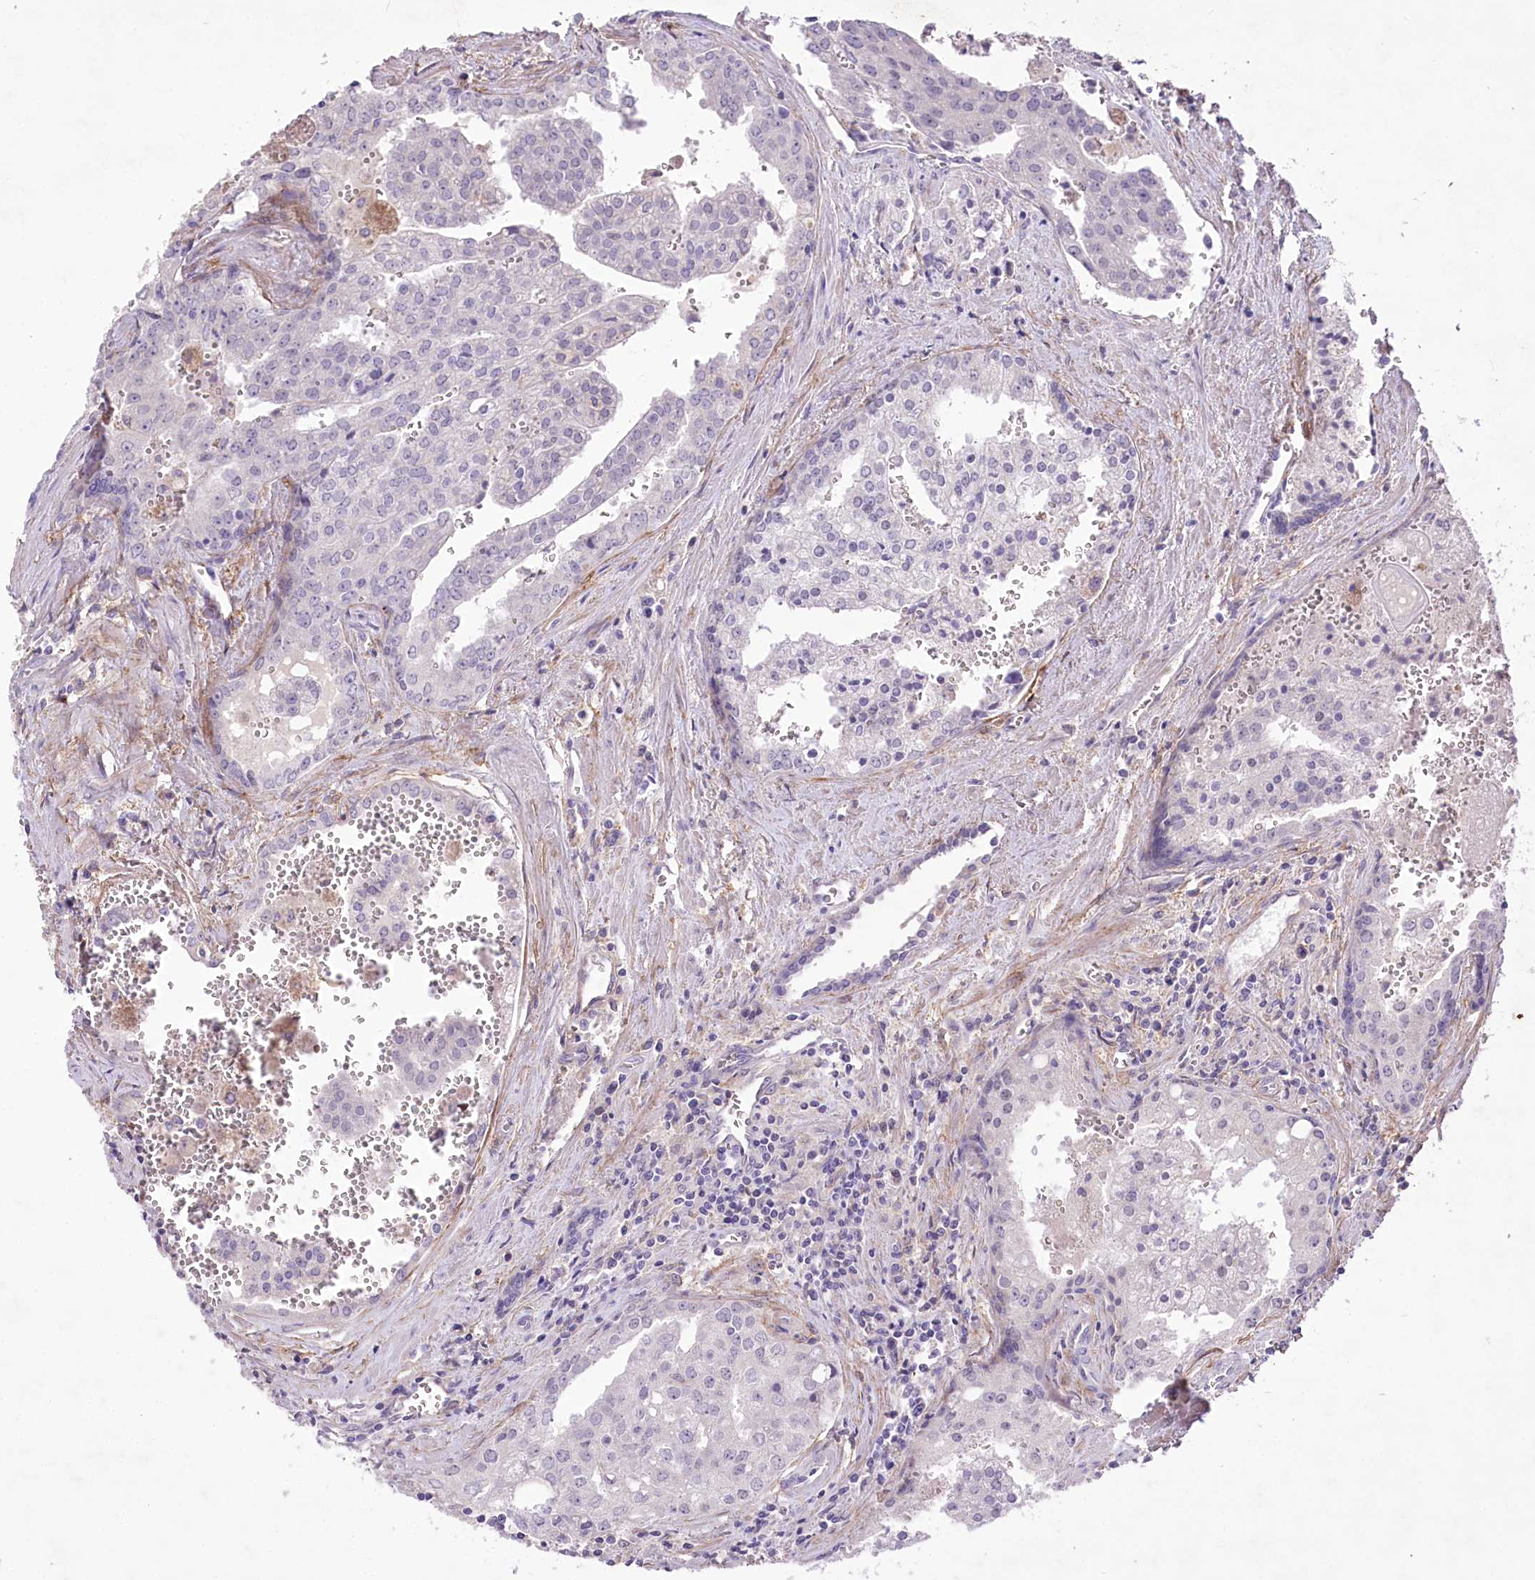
{"staining": {"intensity": "negative", "quantity": "none", "location": "none"}, "tissue": "prostate cancer", "cell_type": "Tumor cells", "image_type": "cancer", "snomed": [{"axis": "morphology", "description": "Adenocarcinoma, High grade"}, {"axis": "topography", "description": "Prostate"}], "caption": "Immunohistochemical staining of human prostate high-grade adenocarcinoma displays no significant expression in tumor cells. Brightfield microscopy of immunohistochemistry (IHC) stained with DAB (brown) and hematoxylin (blue), captured at high magnification.", "gene": "ENPP1", "patient": {"sex": "male", "age": 68}}